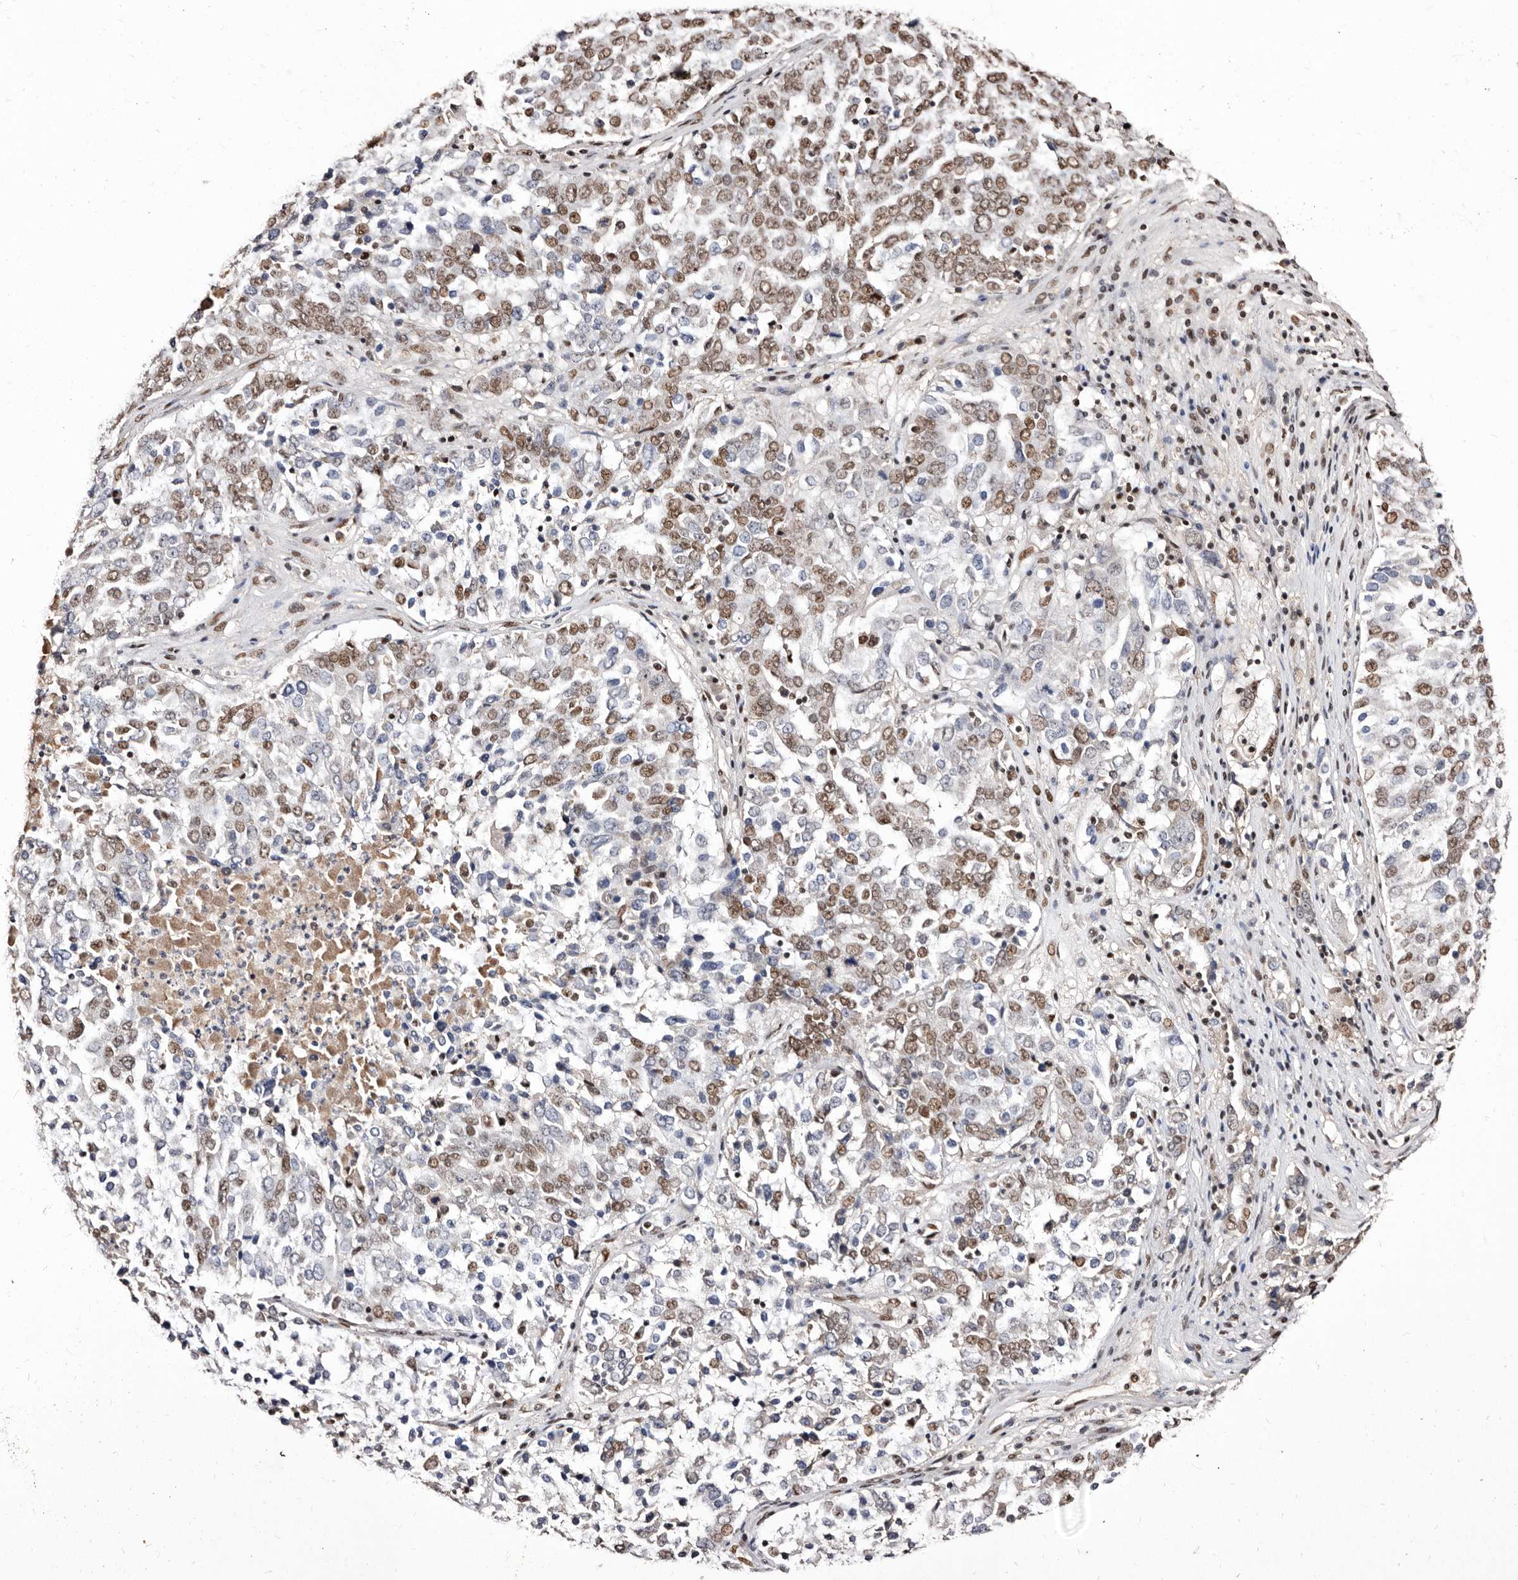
{"staining": {"intensity": "moderate", "quantity": ">75%", "location": "nuclear"}, "tissue": "ovarian cancer", "cell_type": "Tumor cells", "image_type": "cancer", "snomed": [{"axis": "morphology", "description": "Carcinoma, endometroid"}, {"axis": "topography", "description": "Ovary"}], "caption": "Moderate nuclear protein expression is present in about >75% of tumor cells in endometroid carcinoma (ovarian). (DAB IHC, brown staining for protein, blue staining for nuclei).", "gene": "ANAPC11", "patient": {"sex": "female", "age": 62}}